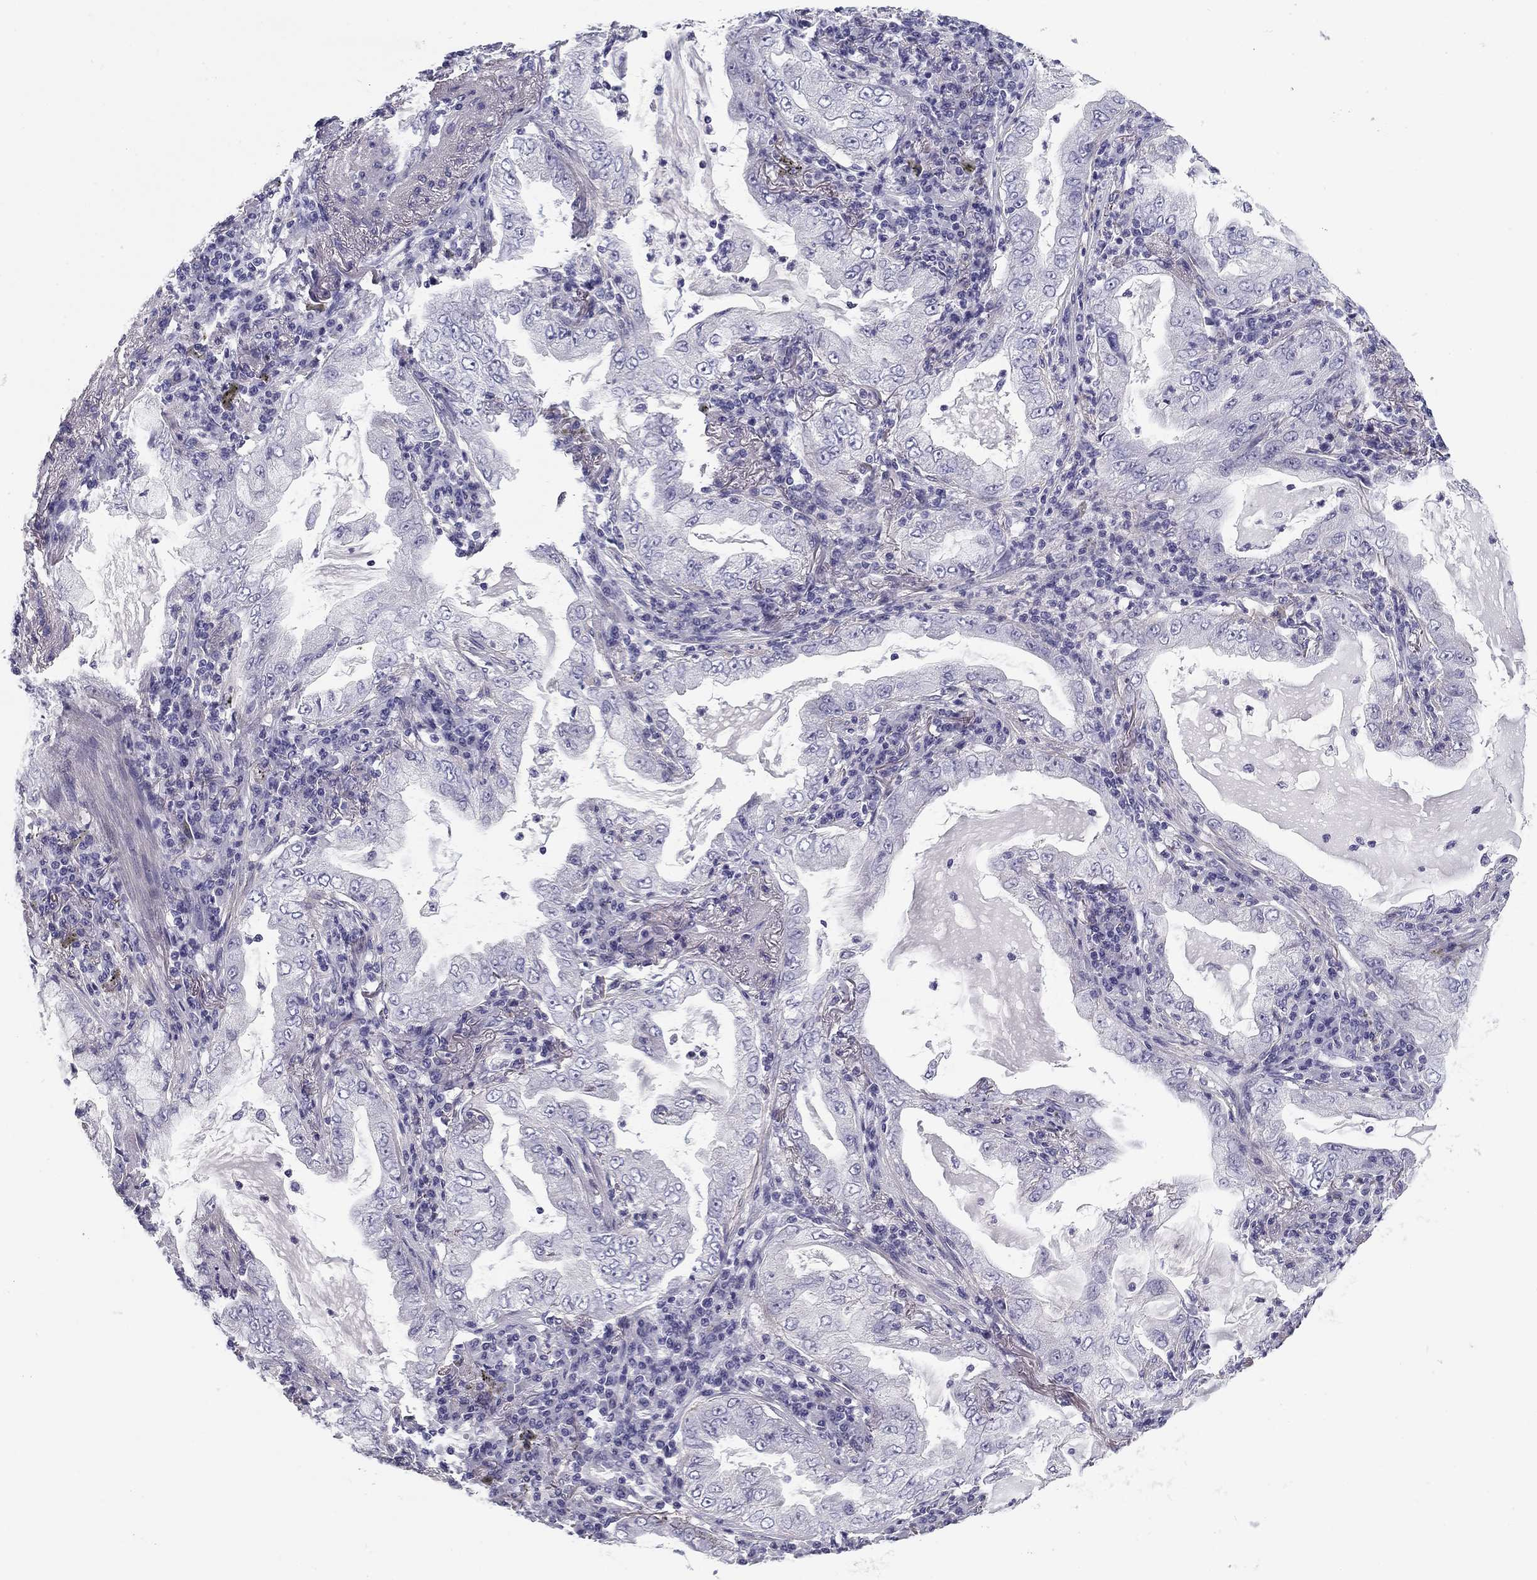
{"staining": {"intensity": "negative", "quantity": "none", "location": "none"}, "tissue": "lung cancer", "cell_type": "Tumor cells", "image_type": "cancer", "snomed": [{"axis": "morphology", "description": "Adenocarcinoma, NOS"}, {"axis": "topography", "description": "Lung"}], "caption": "DAB immunohistochemical staining of lung cancer (adenocarcinoma) displays no significant expression in tumor cells.", "gene": "FLNC", "patient": {"sex": "female", "age": 73}}